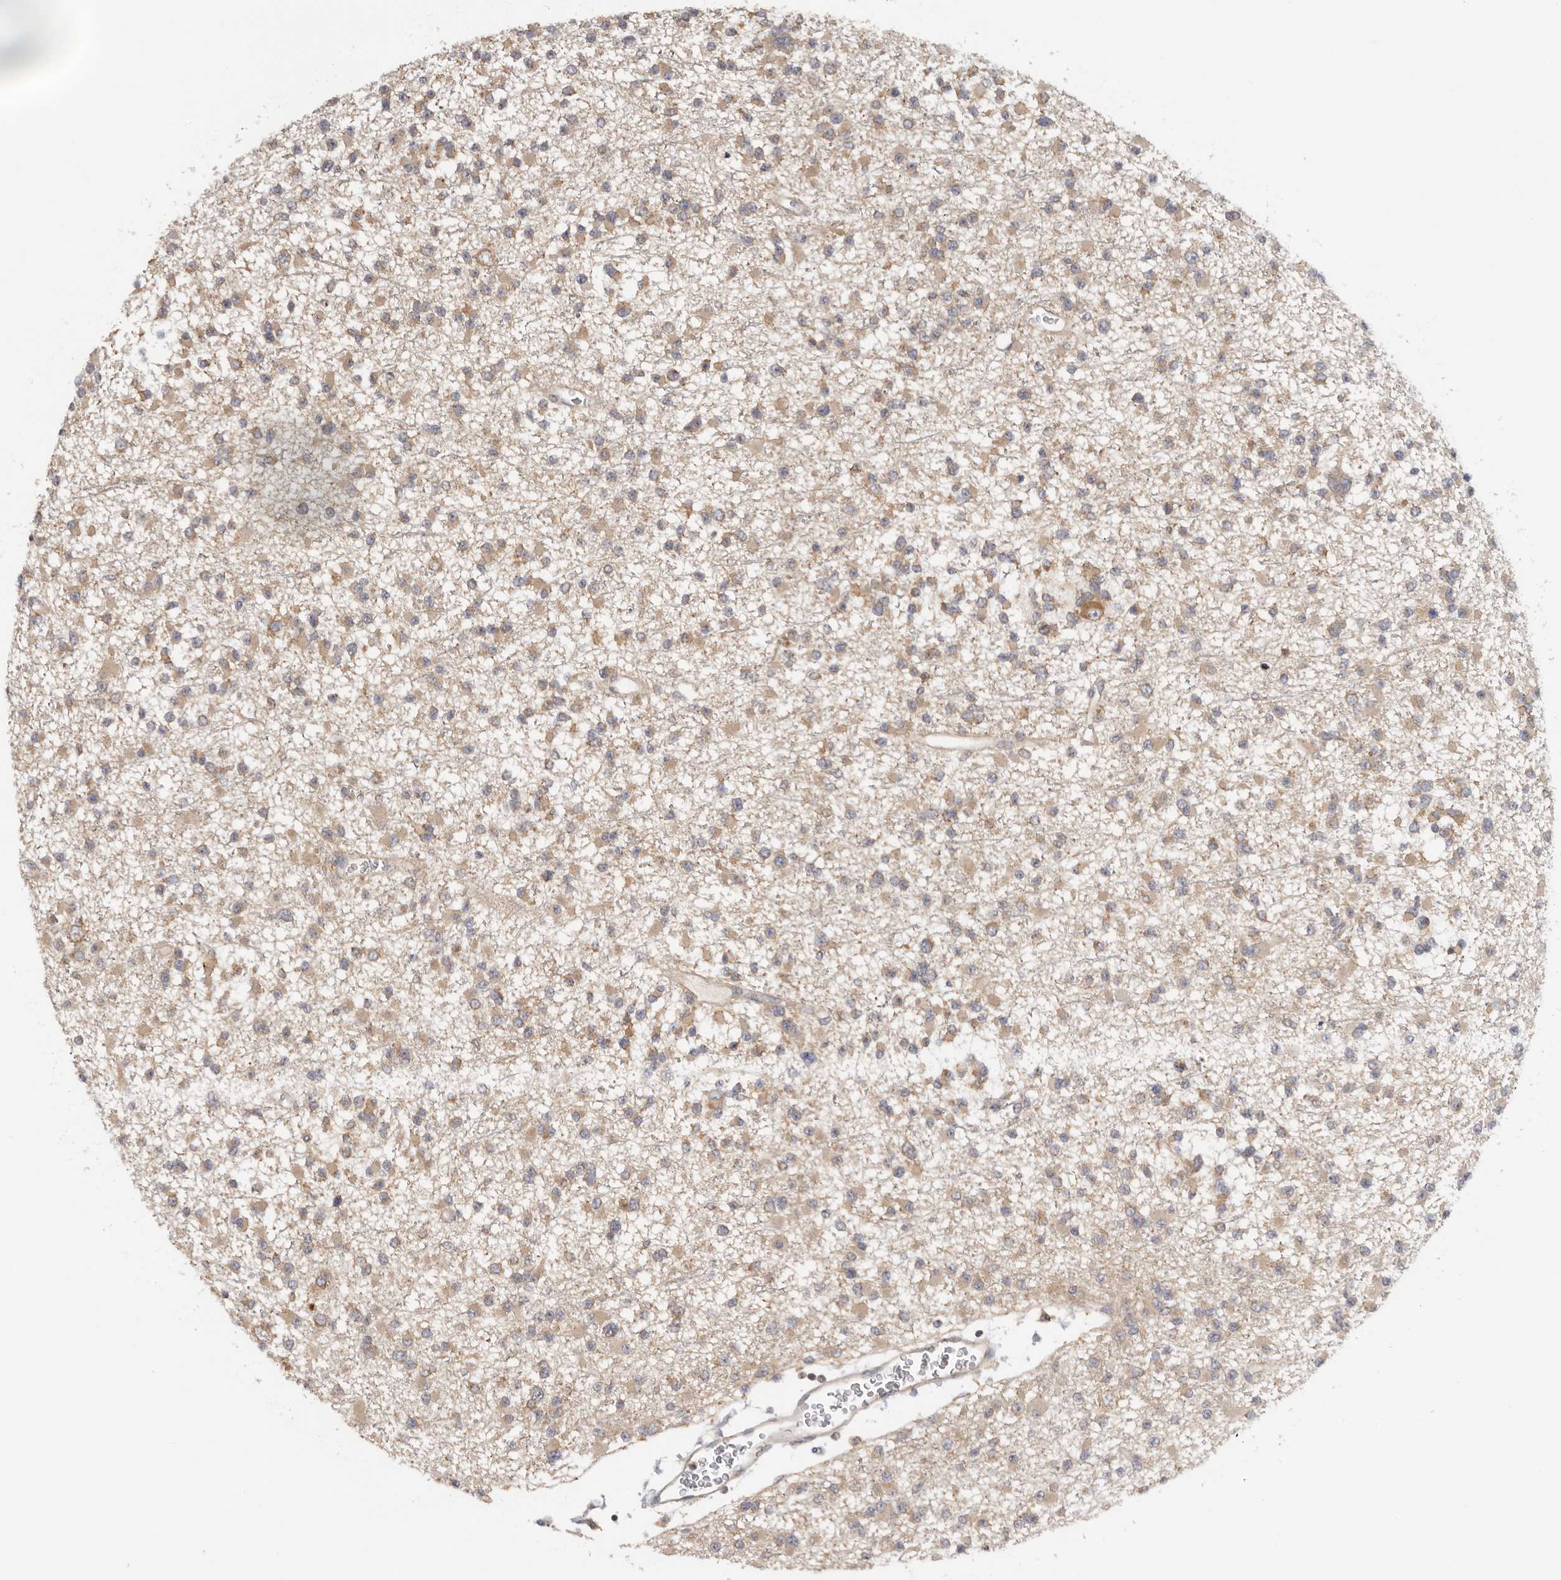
{"staining": {"intensity": "moderate", "quantity": ">75%", "location": "cytoplasmic/membranous"}, "tissue": "glioma", "cell_type": "Tumor cells", "image_type": "cancer", "snomed": [{"axis": "morphology", "description": "Glioma, malignant, Low grade"}, {"axis": "topography", "description": "Brain"}], "caption": "This micrograph exhibits malignant glioma (low-grade) stained with immunohistochemistry (IHC) to label a protein in brown. The cytoplasmic/membranous of tumor cells show moderate positivity for the protein. Nuclei are counter-stained blue.", "gene": "PPP1R42", "patient": {"sex": "female", "age": 22}}